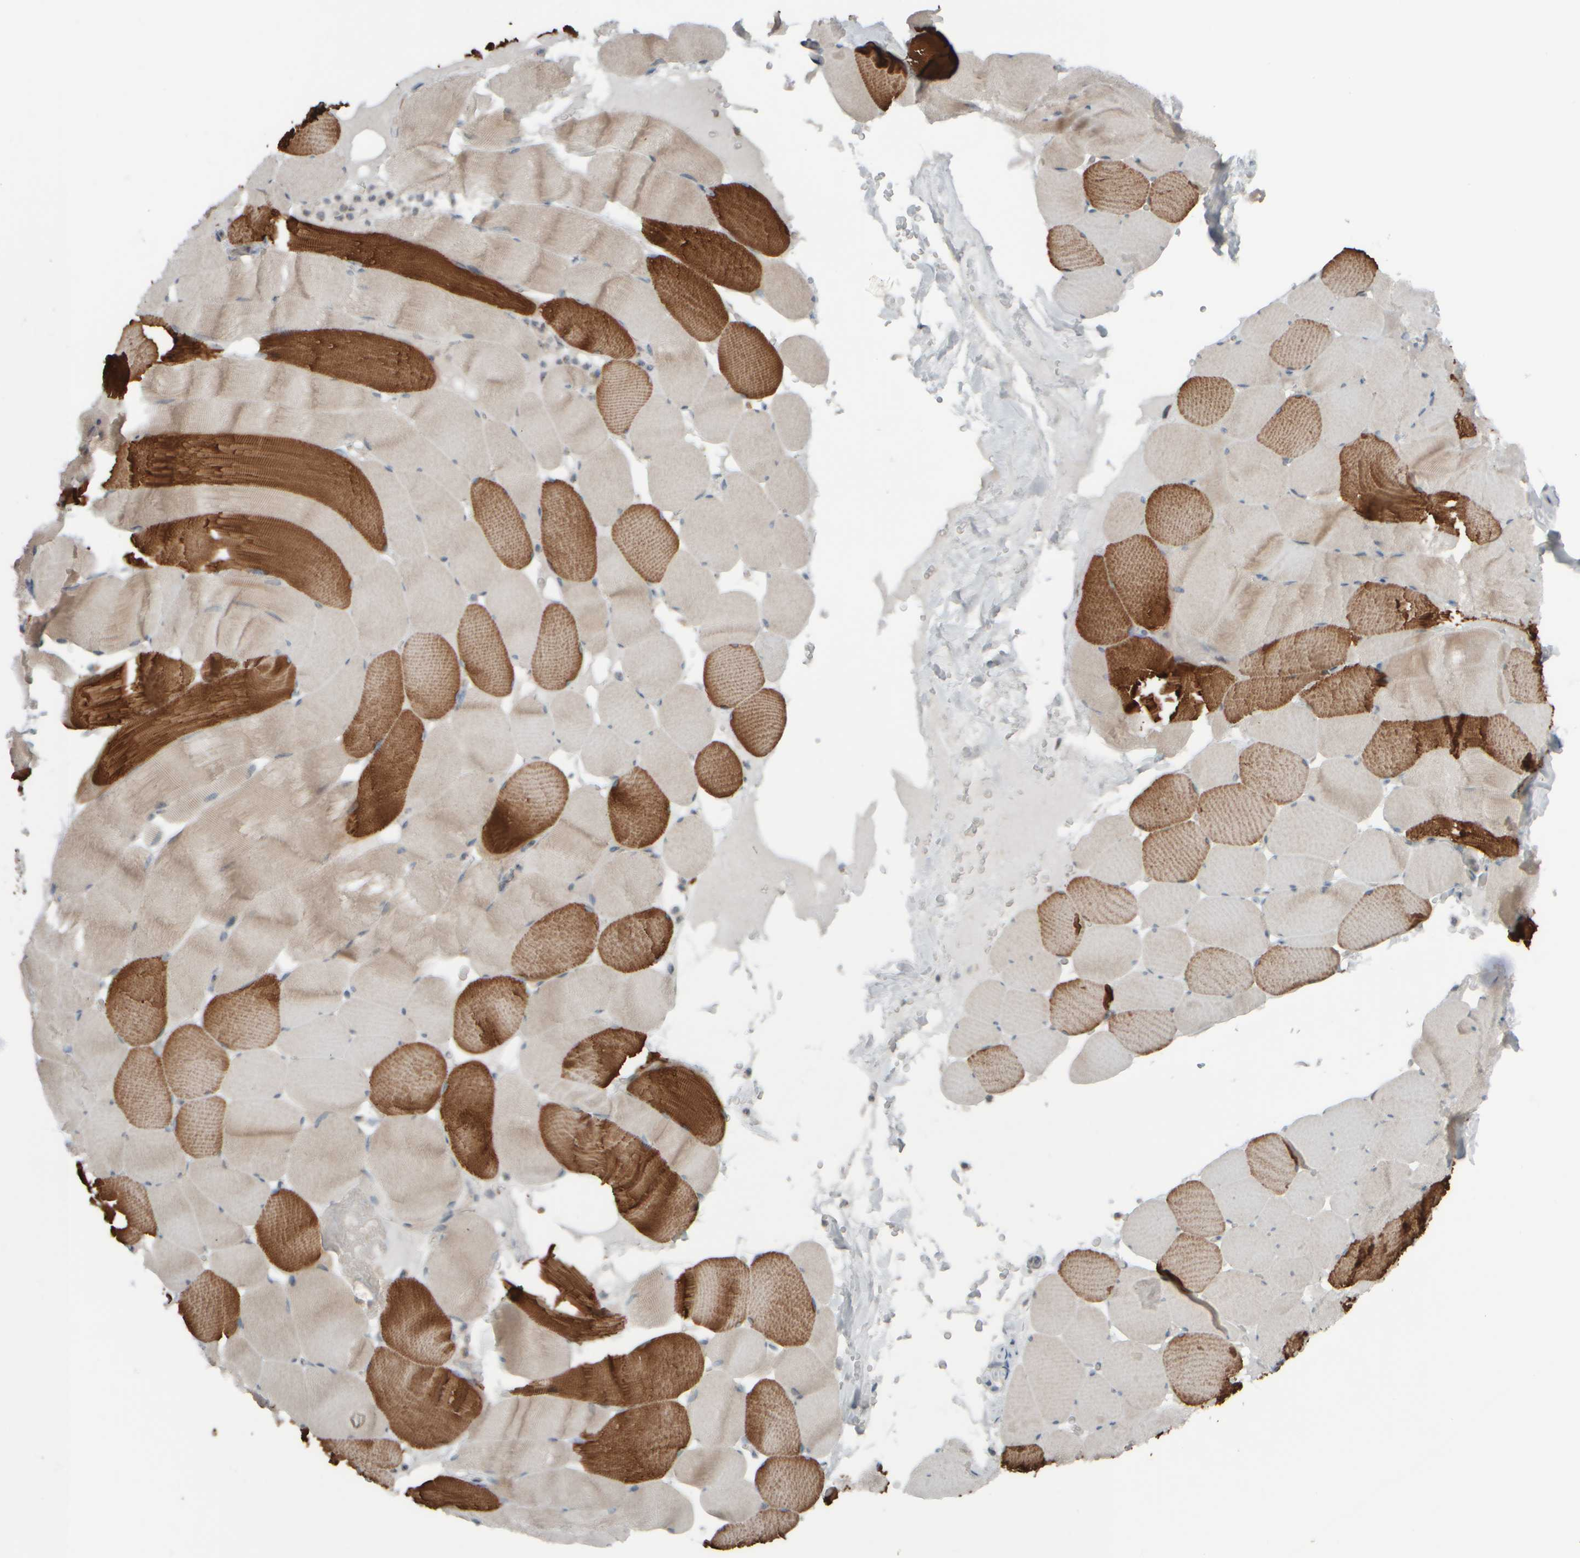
{"staining": {"intensity": "strong", "quantity": "25%-75%", "location": "cytoplasmic/membranous"}, "tissue": "skeletal muscle", "cell_type": "Myocytes", "image_type": "normal", "snomed": [{"axis": "morphology", "description": "Normal tissue, NOS"}, {"axis": "topography", "description": "Skeletal muscle"}], "caption": "Skeletal muscle stained with a brown dye reveals strong cytoplasmic/membranous positive expression in about 25%-75% of myocytes.", "gene": "HGS", "patient": {"sex": "male", "age": 62}}